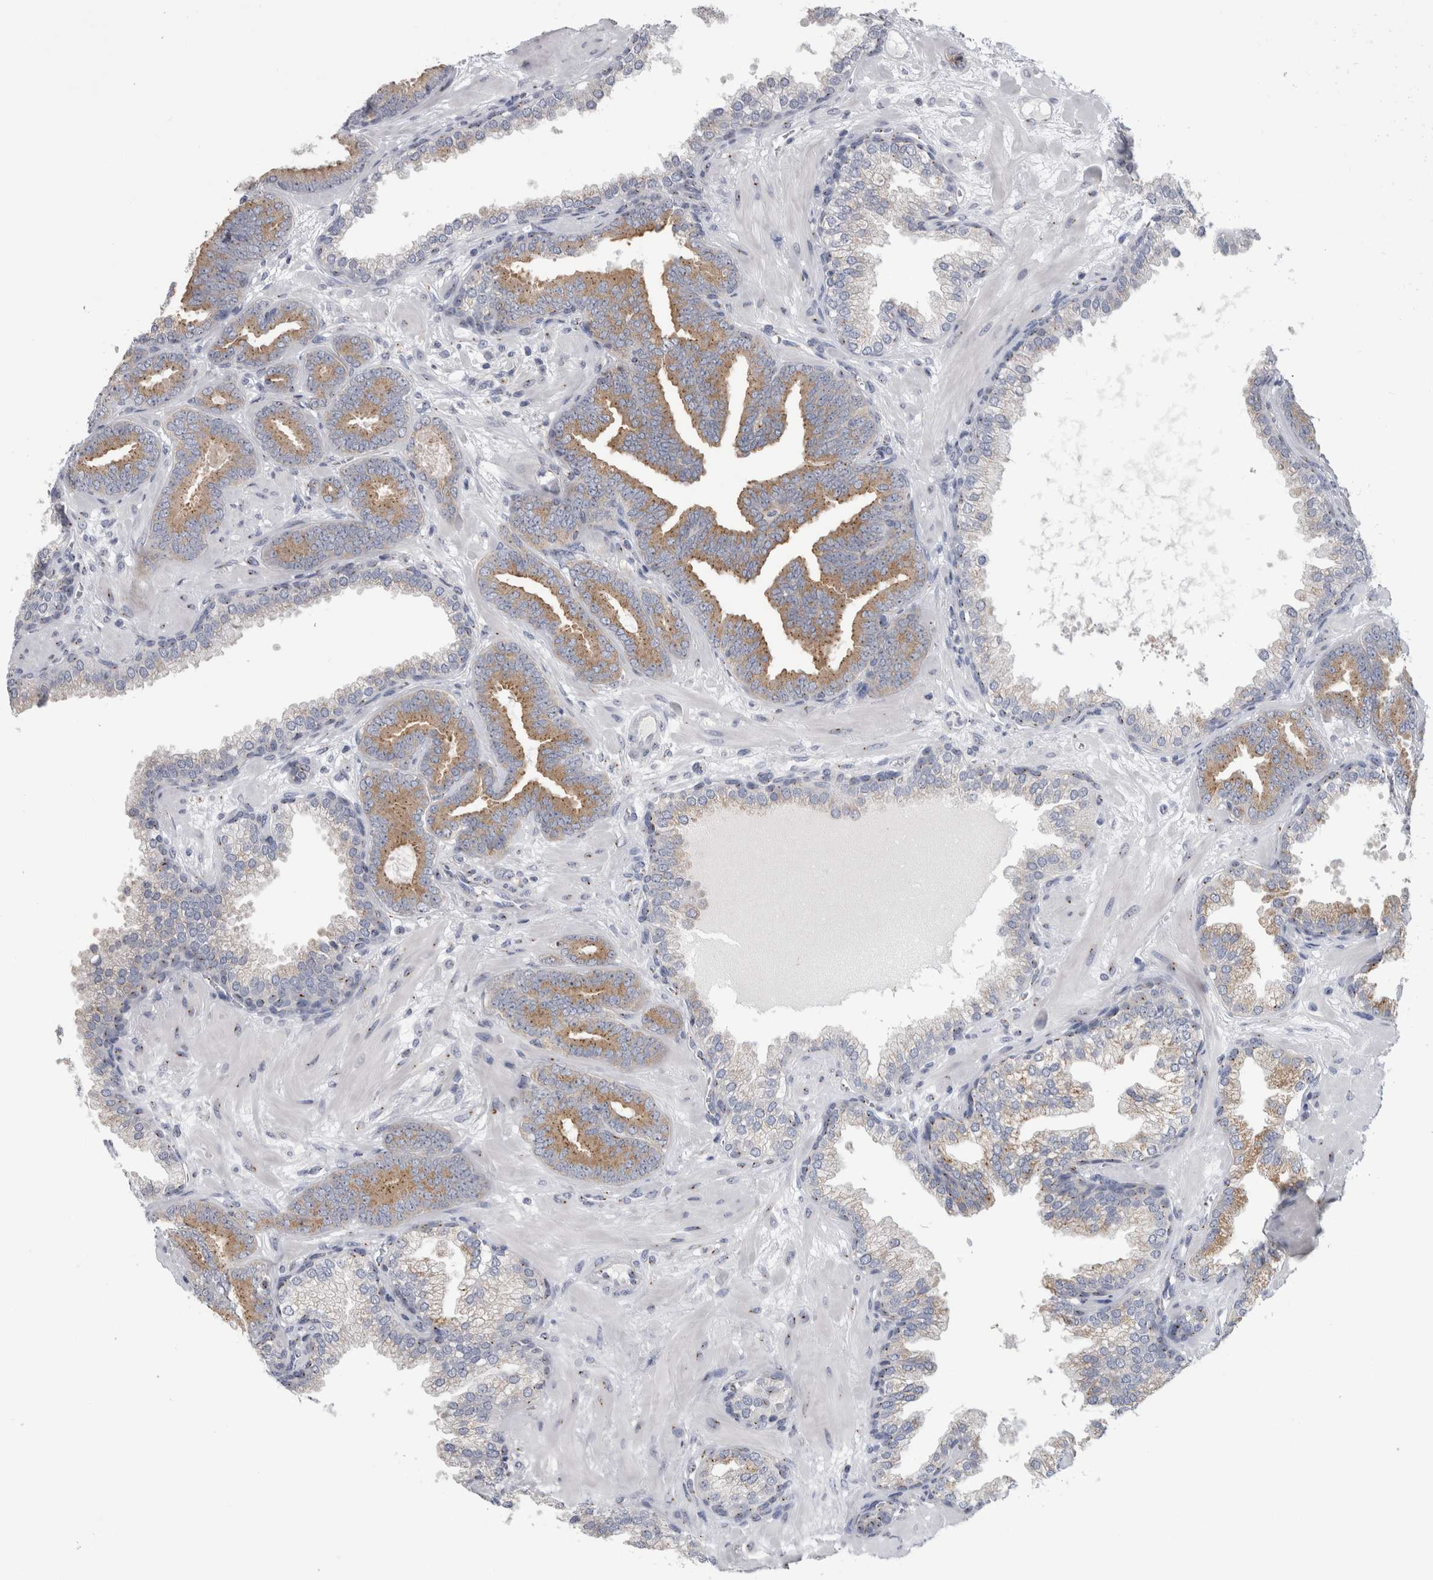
{"staining": {"intensity": "moderate", "quantity": ">75%", "location": "cytoplasmic/membranous"}, "tissue": "prostate cancer", "cell_type": "Tumor cells", "image_type": "cancer", "snomed": [{"axis": "morphology", "description": "Adenocarcinoma, Low grade"}, {"axis": "topography", "description": "Prostate"}], "caption": "Human adenocarcinoma (low-grade) (prostate) stained with a brown dye demonstrates moderate cytoplasmic/membranous positive positivity in about >75% of tumor cells.", "gene": "AKAP9", "patient": {"sex": "male", "age": 62}}